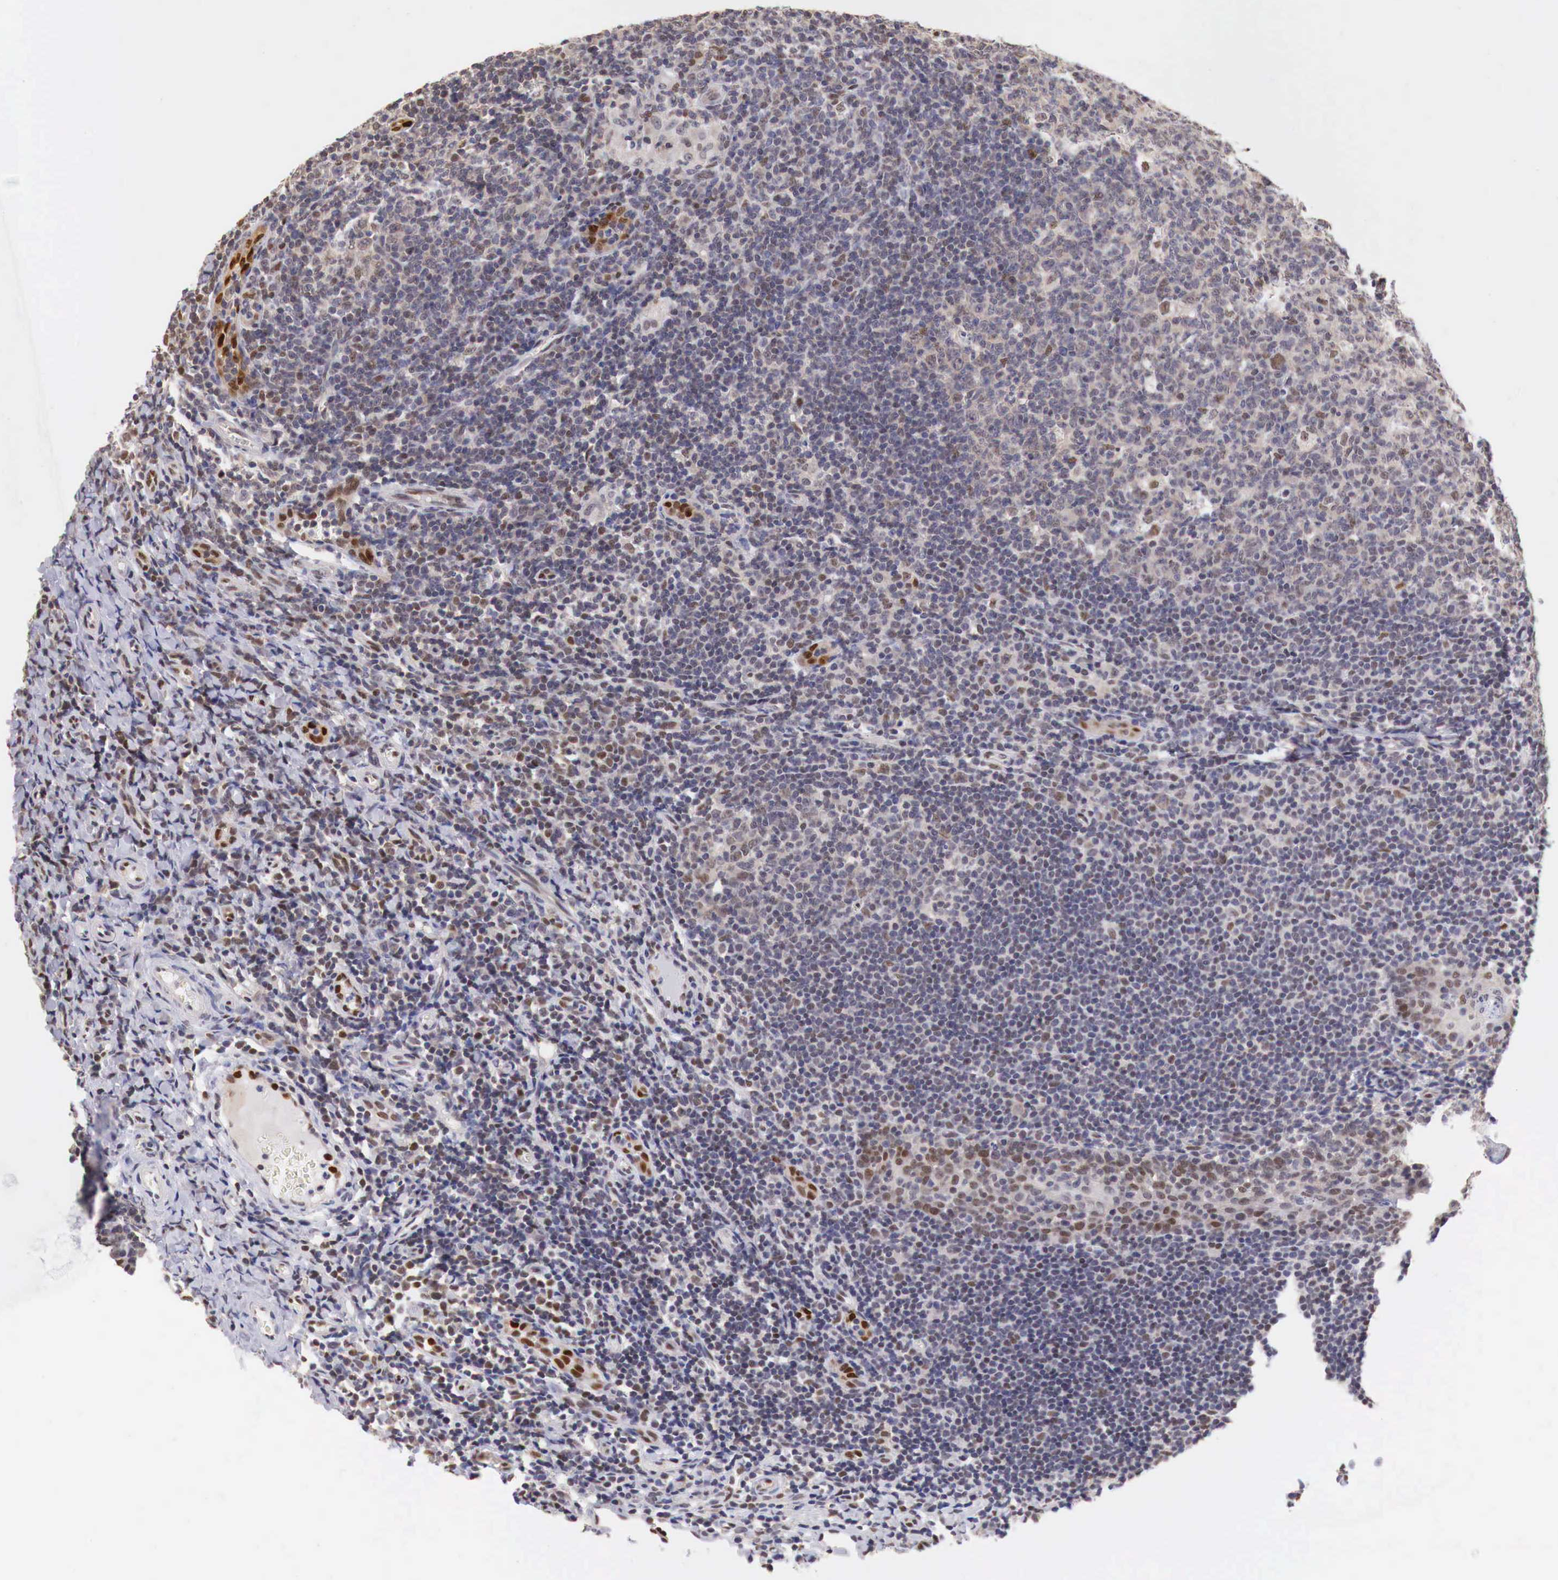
{"staining": {"intensity": "strong", "quantity": ">75%", "location": "cytoplasmic/membranous,nuclear"}, "tissue": "tonsil", "cell_type": "Germinal center cells", "image_type": "normal", "snomed": [{"axis": "morphology", "description": "Normal tissue, NOS"}, {"axis": "topography", "description": "Tonsil"}], "caption": "About >75% of germinal center cells in benign tonsil demonstrate strong cytoplasmic/membranous,nuclear protein staining as visualized by brown immunohistochemical staining.", "gene": "PABIR2", "patient": {"sex": "male", "age": 6}}